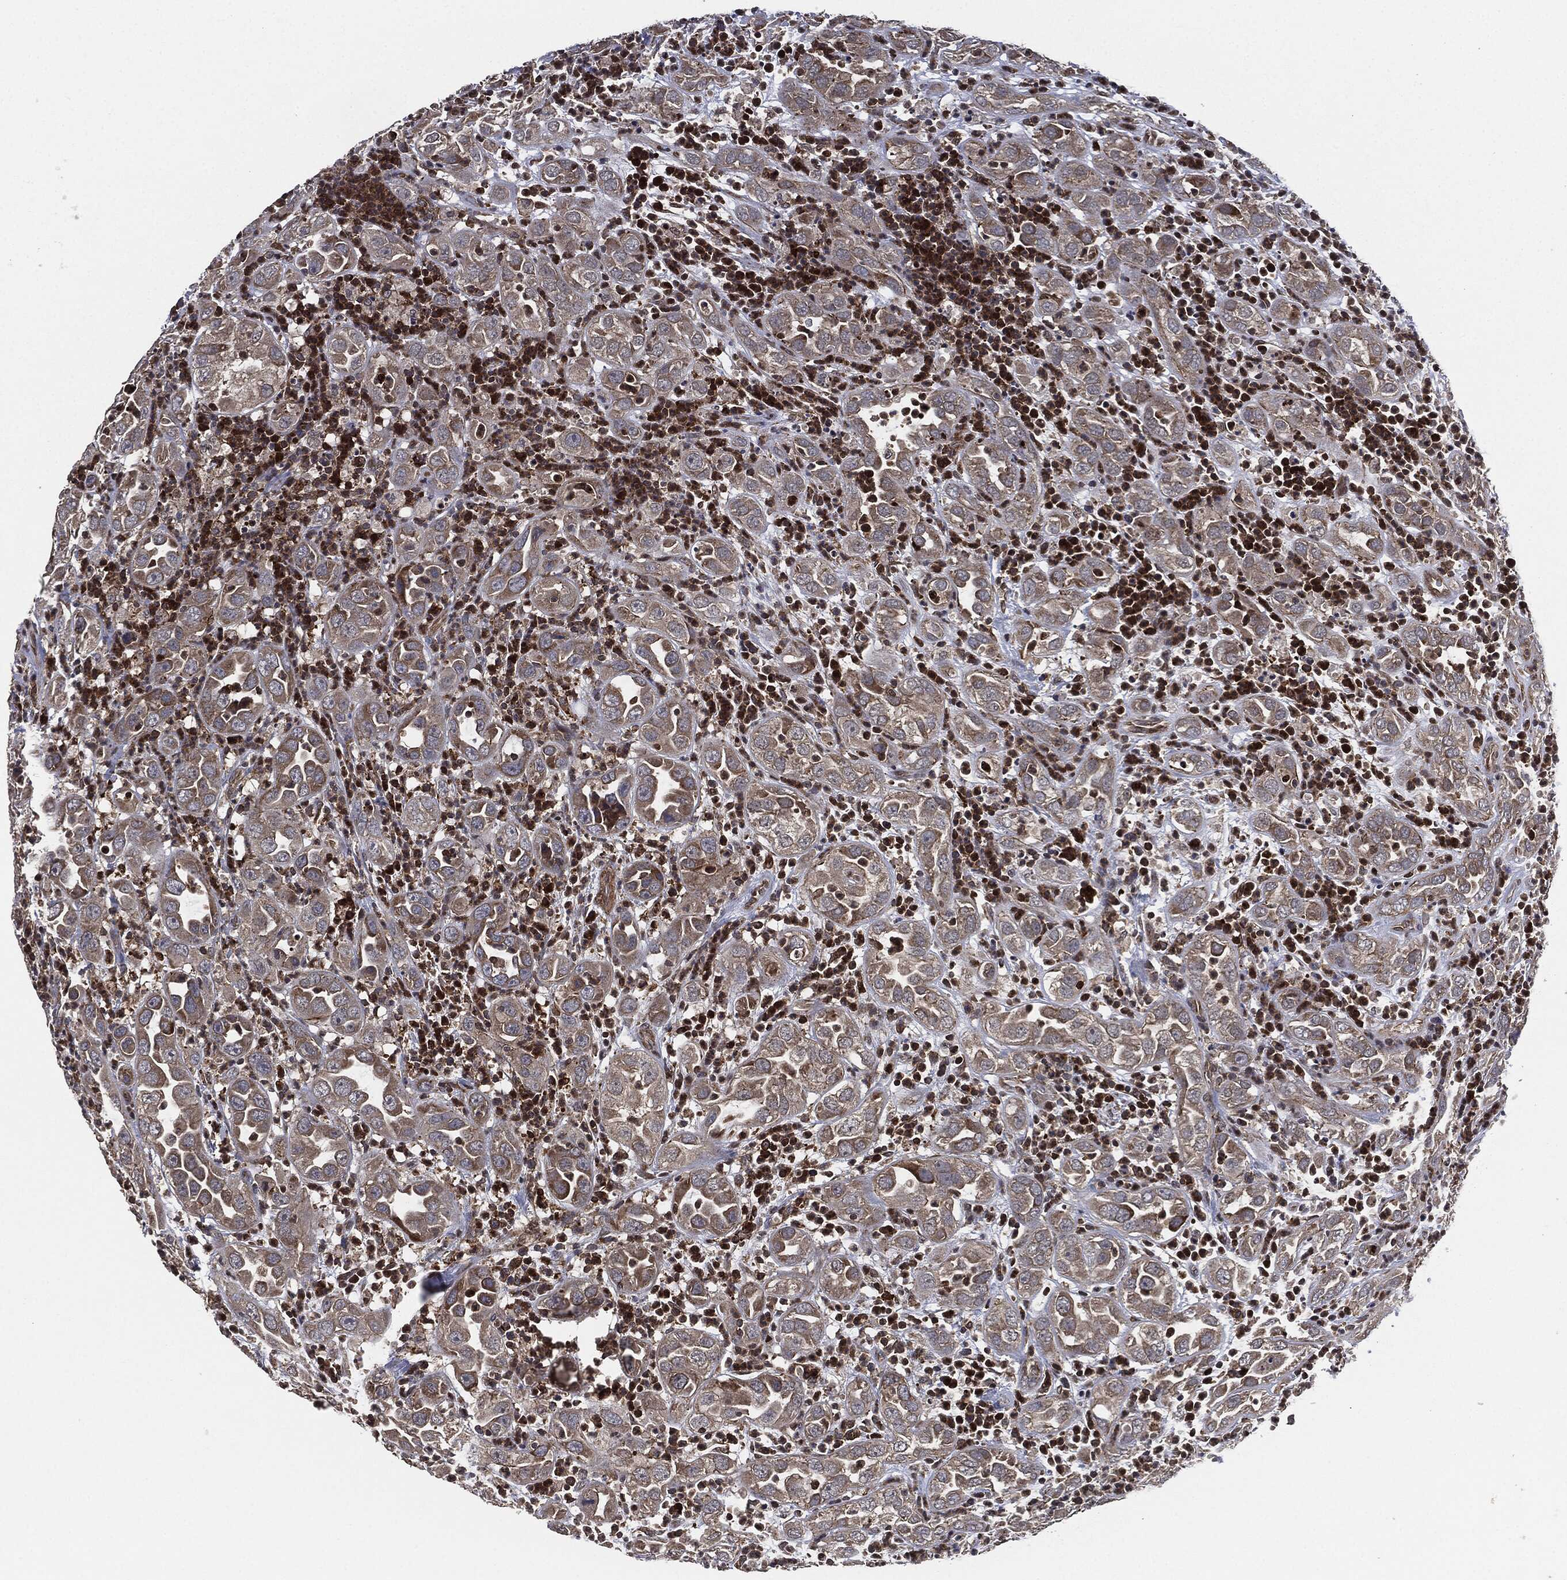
{"staining": {"intensity": "weak", "quantity": ">75%", "location": "cytoplasmic/membranous"}, "tissue": "urothelial cancer", "cell_type": "Tumor cells", "image_type": "cancer", "snomed": [{"axis": "morphology", "description": "Urothelial carcinoma, High grade"}, {"axis": "topography", "description": "Urinary bladder"}], "caption": "Weak cytoplasmic/membranous staining for a protein is appreciated in about >75% of tumor cells of urothelial cancer using immunohistochemistry (IHC).", "gene": "UBR1", "patient": {"sex": "female", "age": 41}}